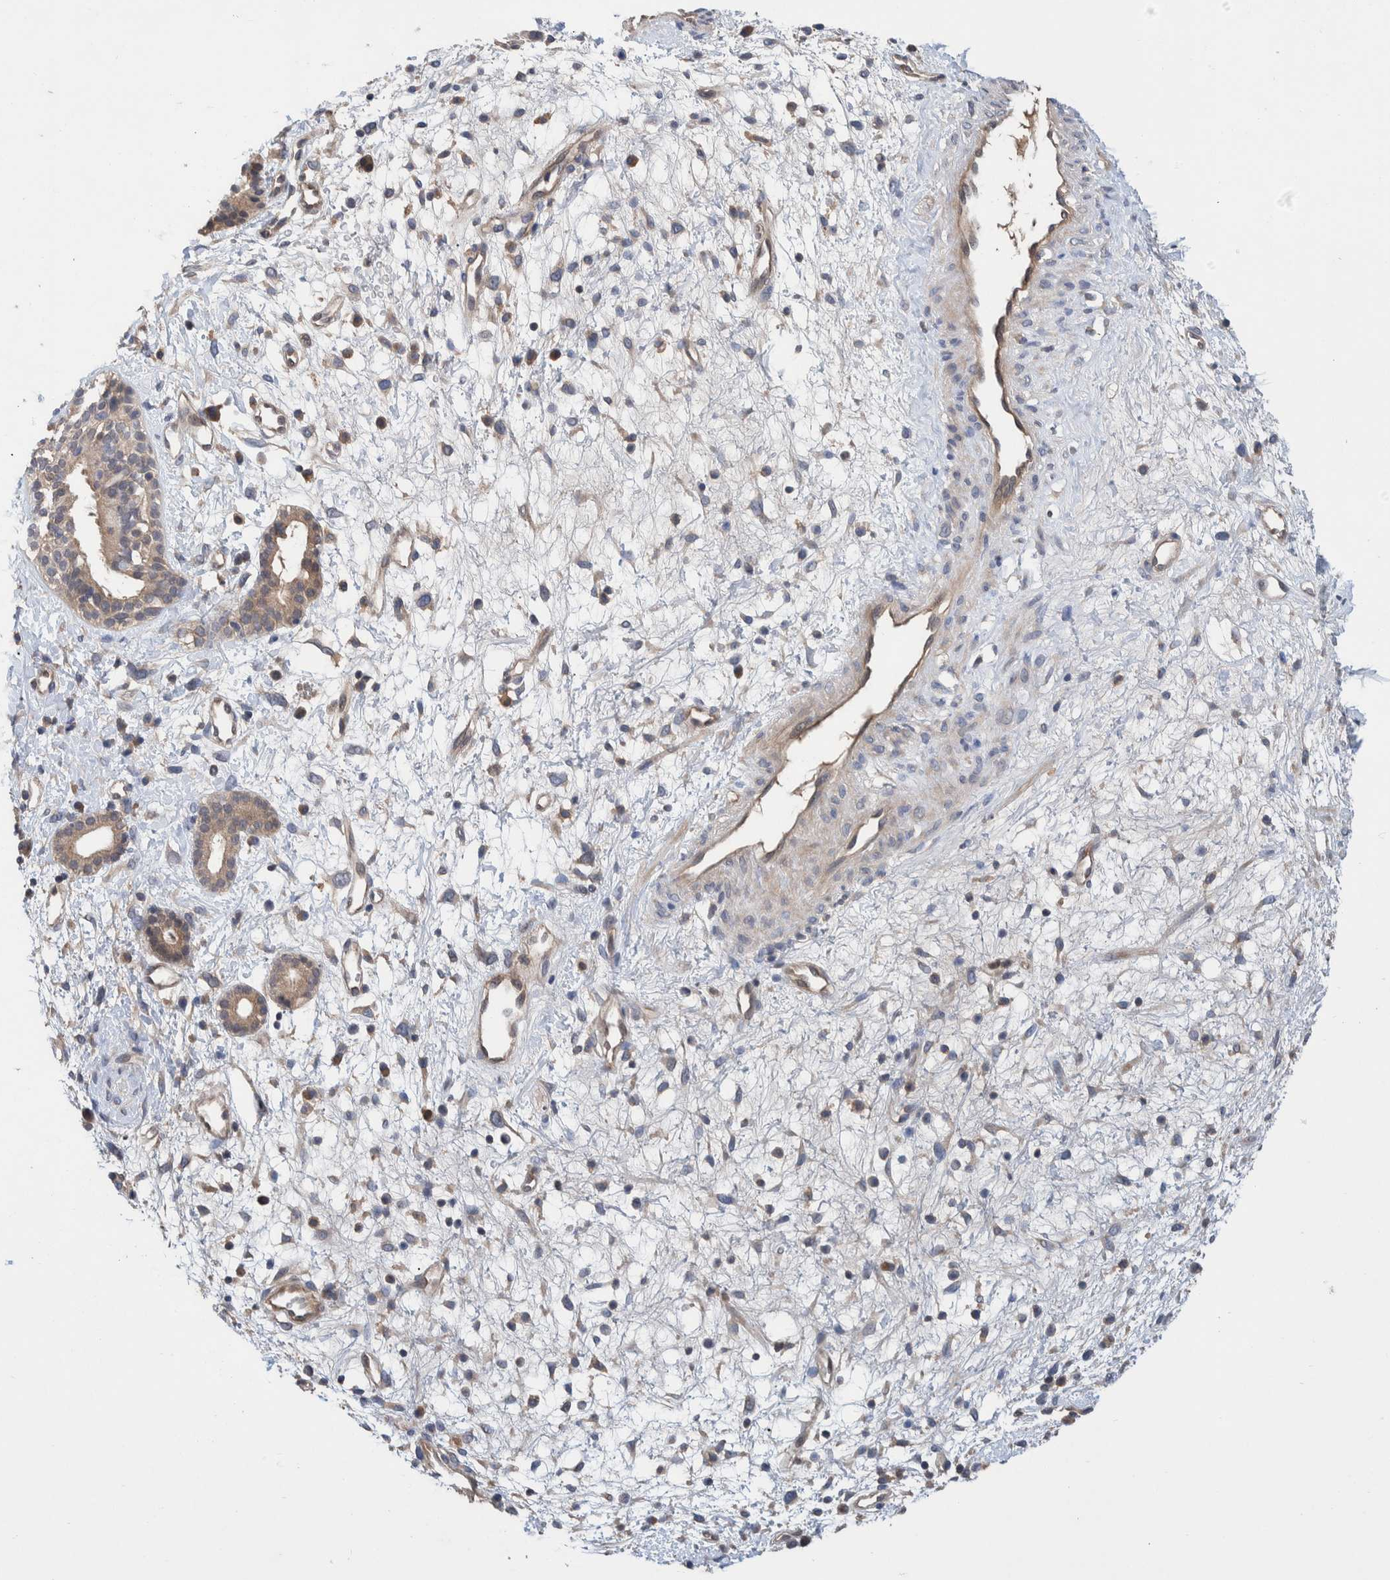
{"staining": {"intensity": "negative", "quantity": "none", "location": "none"}, "tissue": "nasopharynx", "cell_type": "Respiratory epithelial cells", "image_type": "normal", "snomed": [{"axis": "morphology", "description": "Normal tissue, NOS"}, {"axis": "topography", "description": "Nasopharynx"}], "caption": "Respiratory epithelial cells show no significant protein expression in normal nasopharynx.", "gene": "PLPBP", "patient": {"sex": "male", "age": 22}}